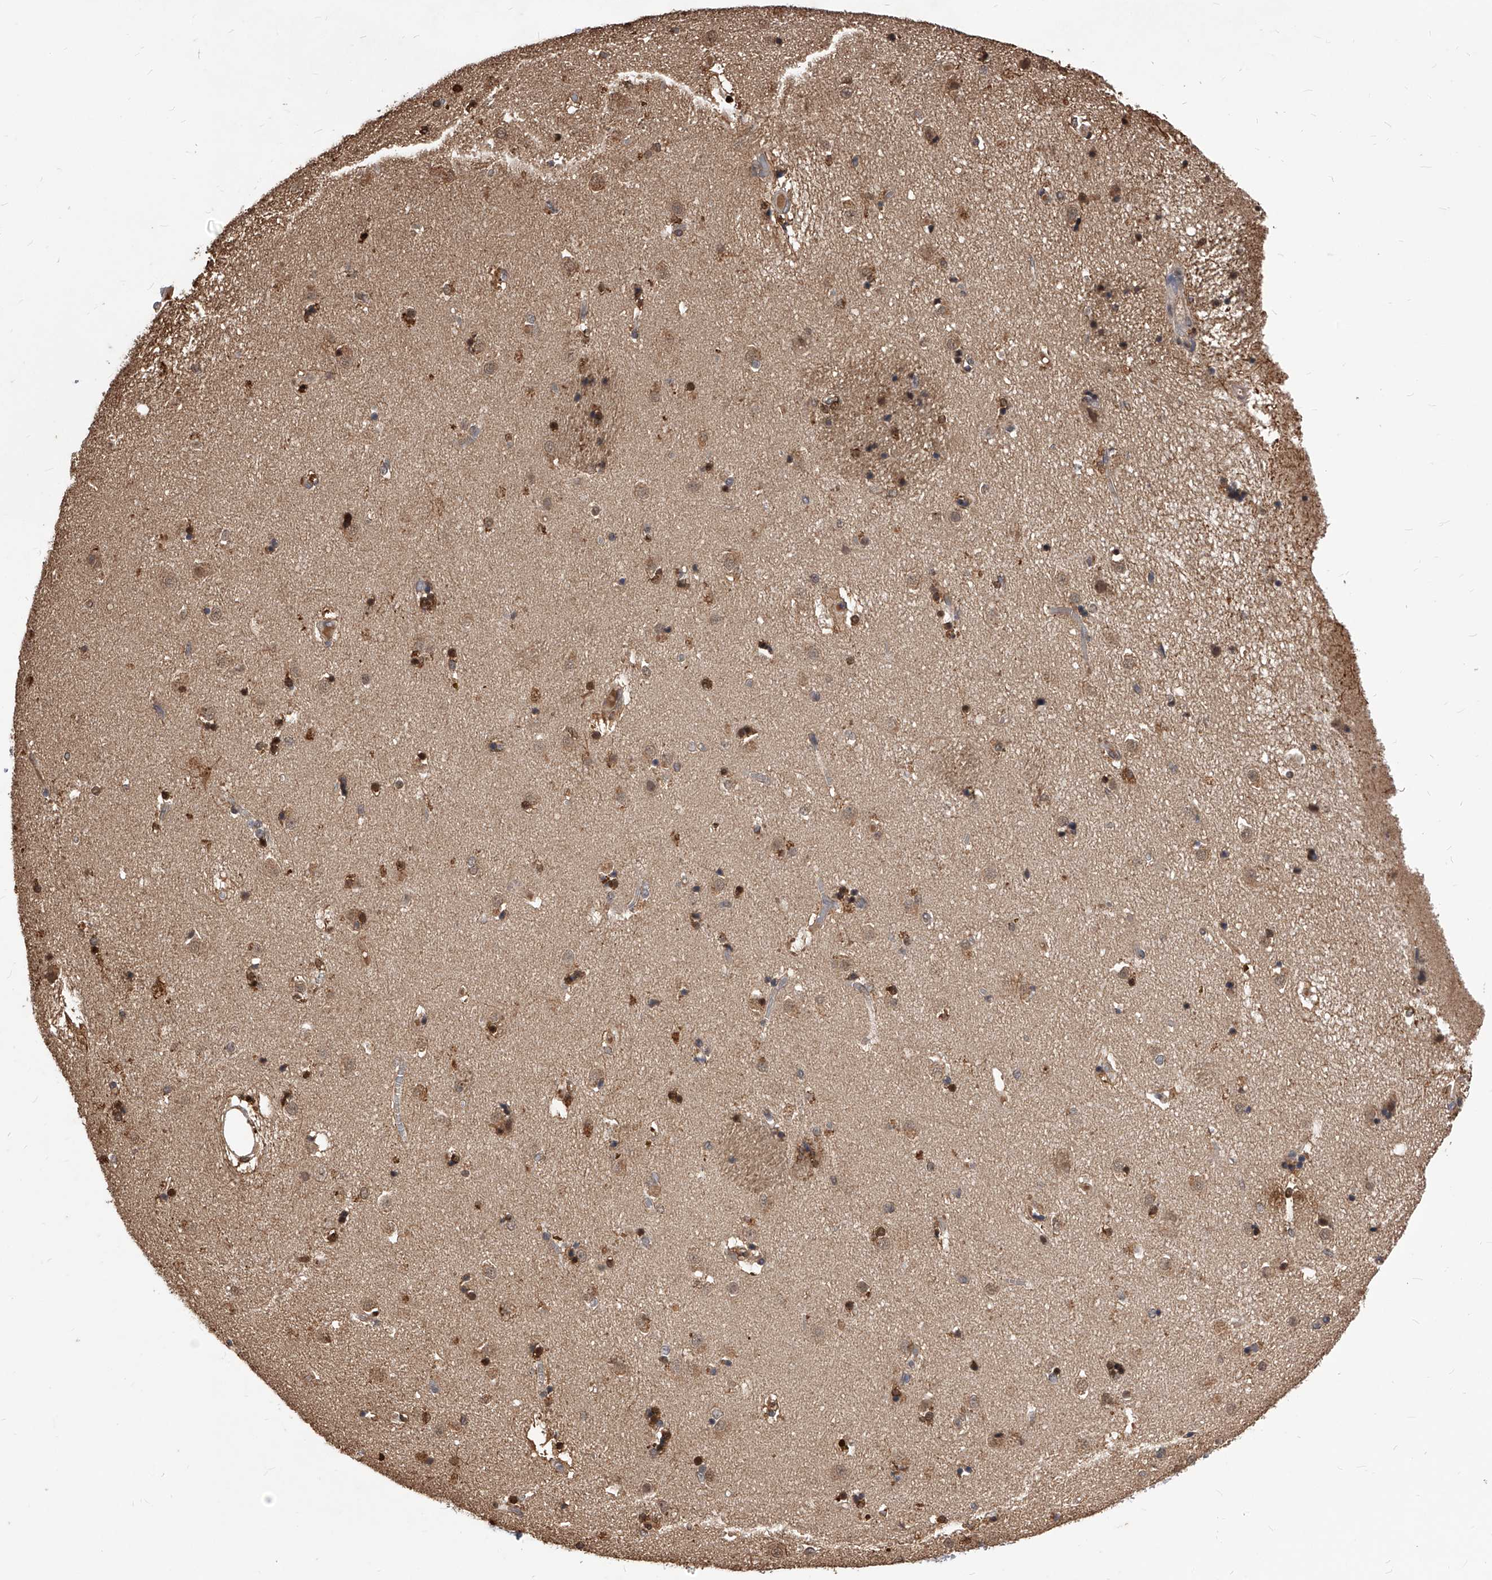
{"staining": {"intensity": "moderate", "quantity": "25%-75%", "location": "cytoplasmic/membranous,nuclear"}, "tissue": "caudate", "cell_type": "Glial cells", "image_type": "normal", "snomed": [{"axis": "morphology", "description": "Normal tissue, NOS"}, {"axis": "topography", "description": "Lateral ventricle wall"}], "caption": "IHC histopathology image of normal caudate: human caudate stained using immunohistochemistry shows medium levels of moderate protein expression localized specifically in the cytoplasmic/membranous,nuclear of glial cells, appearing as a cytoplasmic/membranous,nuclear brown color.", "gene": "ID1", "patient": {"sex": "male", "age": 70}}